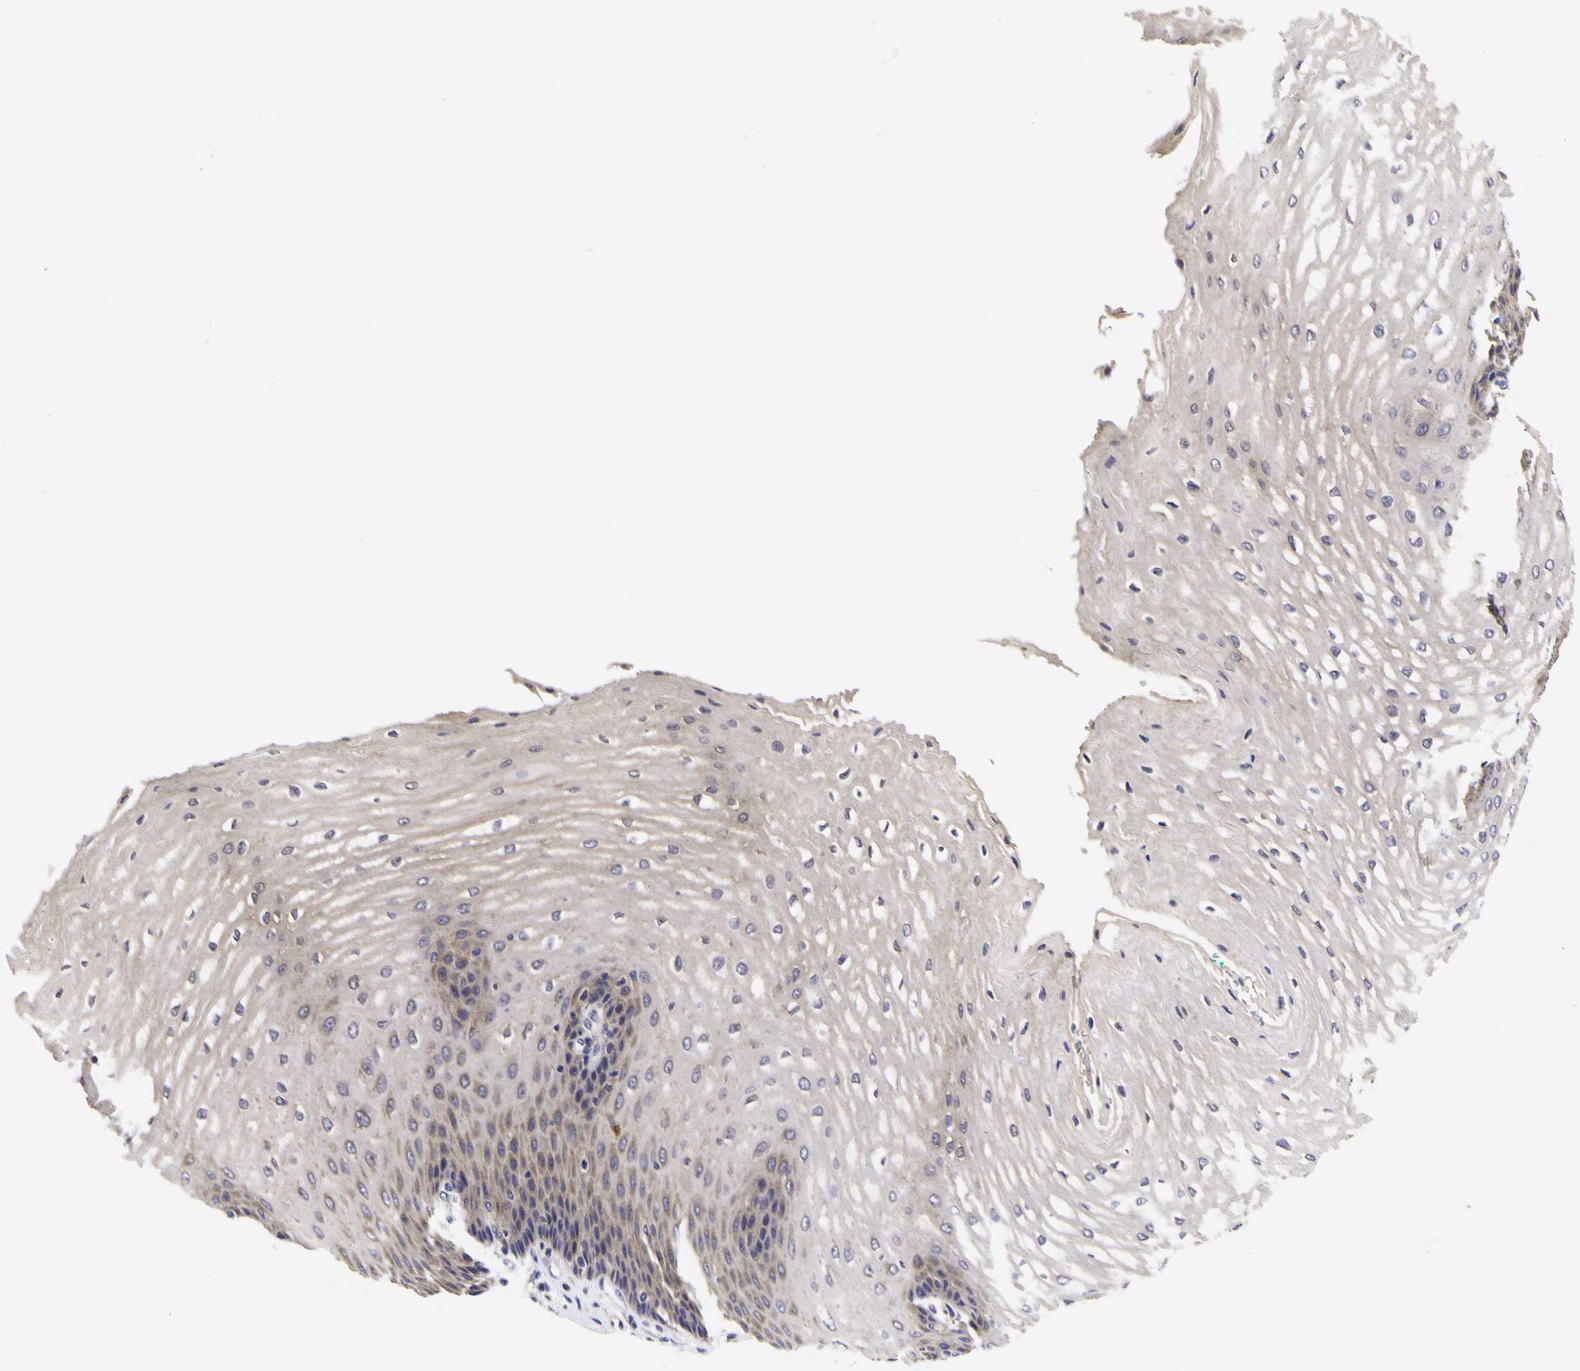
{"staining": {"intensity": "weak", "quantity": "25%-75%", "location": "cytoplasmic/membranous"}, "tissue": "esophagus", "cell_type": "Squamous epithelial cells", "image_type": "normal", "snomed": [{"axis": "morphology", "description": "Normal tissue, NOS"}, {"axis": "topography", "description": "Esophagus"}], "caption": "IHC histopathology image of benign esophagus stained for a protein (brown), which displays low levels of weak cytoplasmic/membranous staining in approximately 25%-75% of squamous epithelial cells.", "gene": "MAPK14", "patient": {"sex": "male", "age": 54}}